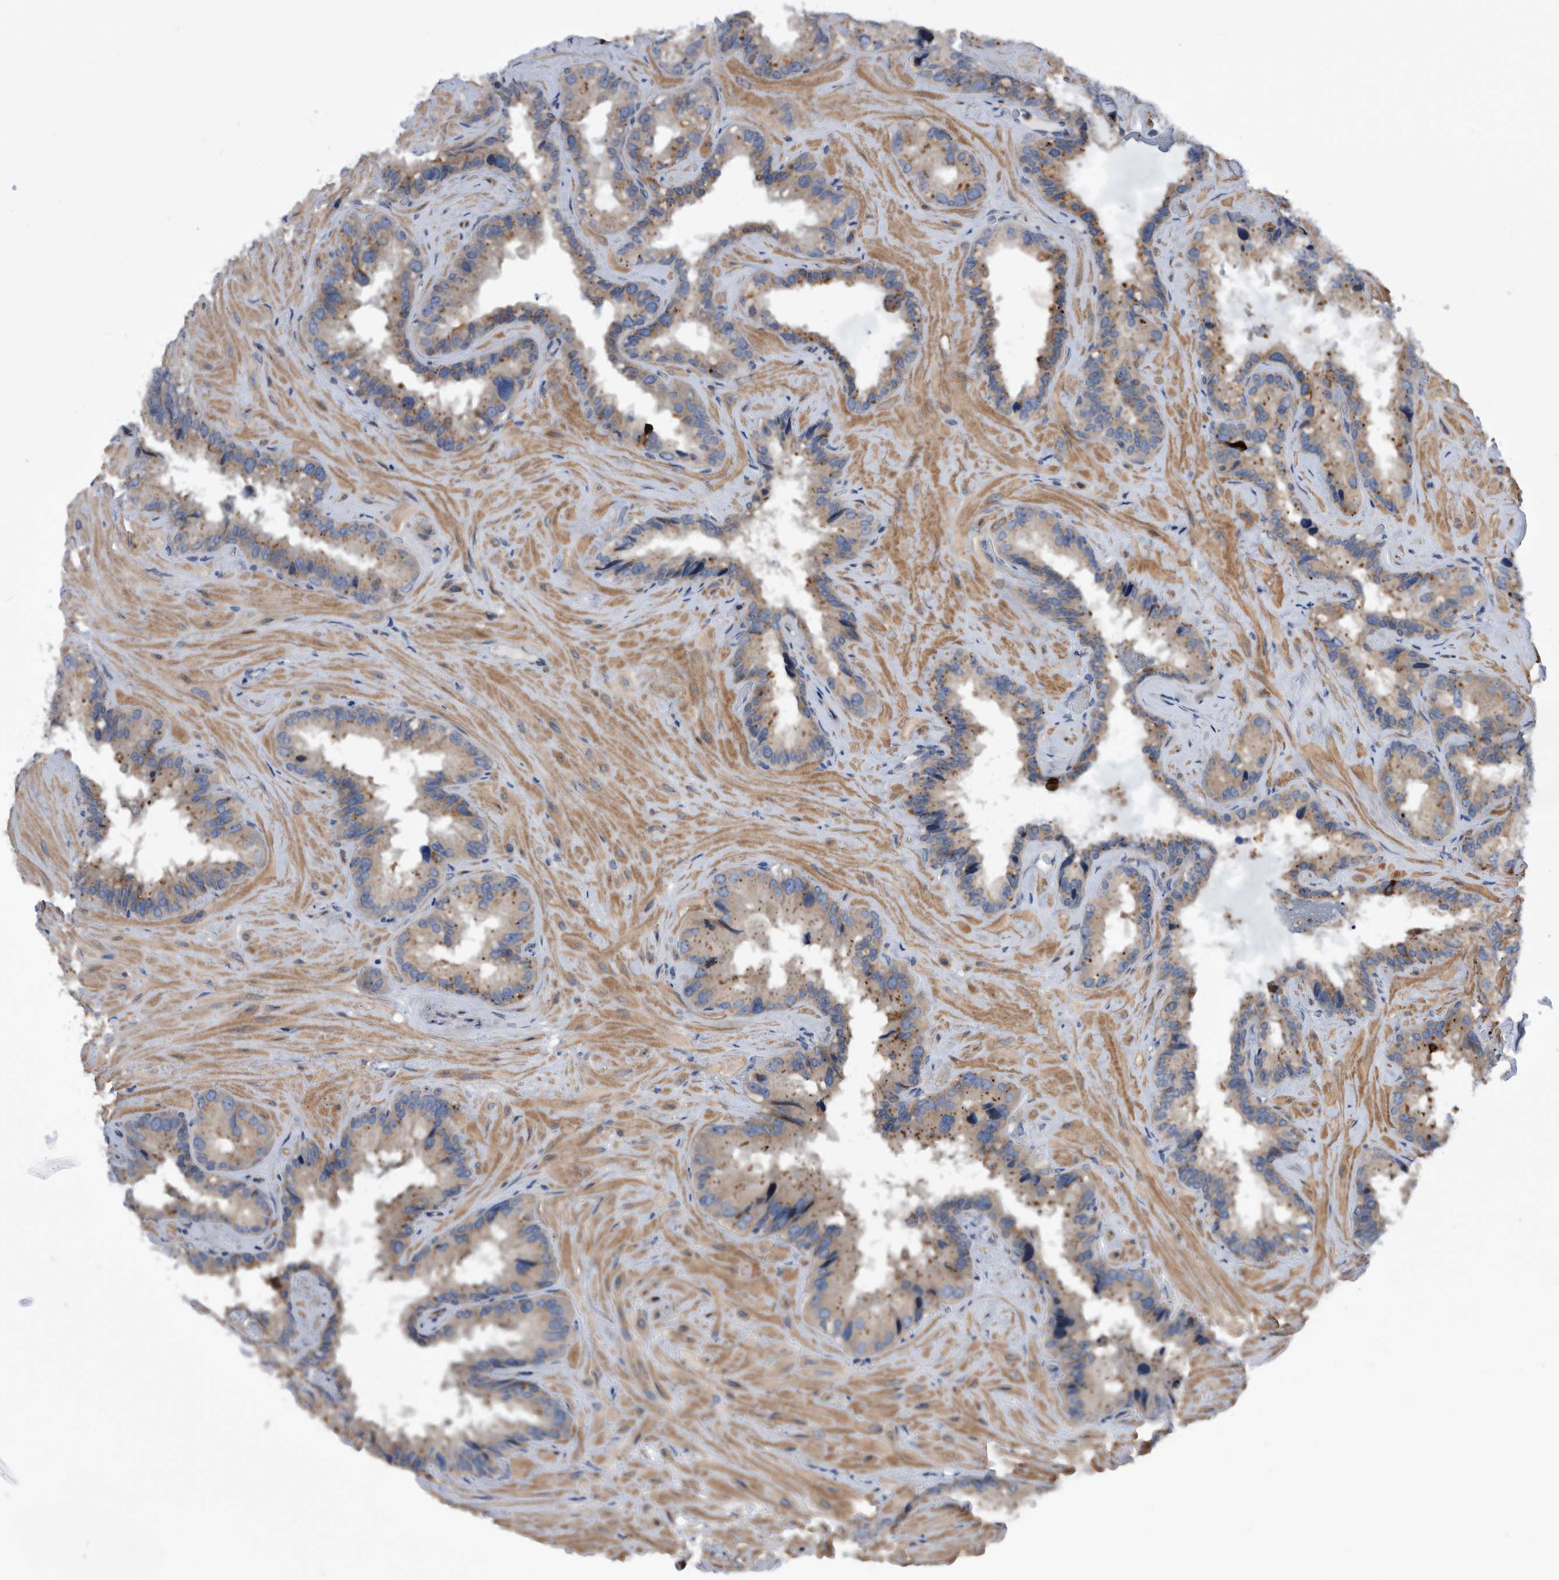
{"staining": {"intensity": "weak", "quantity": "25%-75%", "location": "cytoplasmic/membranous"}, "tissue": "seminal vesicle", "cell_type": "Glandular cells", "image_type": "normal", "snomed": [{"axis": "morphology", "description": "Normal tissue, NOS"}, {"axis": "topography", "description": "Prostate"}, {"axis": "topography", "description": "Seminal veicle"}], "caption": "Protein expression analysis of normal seminal vesicle shows weak cytoplasmic/membranous positivity in about 25%-75% of glandular cells. Nuclei are stained in blue.", "gene": "BAIAP3", "patient": {"sex": "male", "age": 68}}